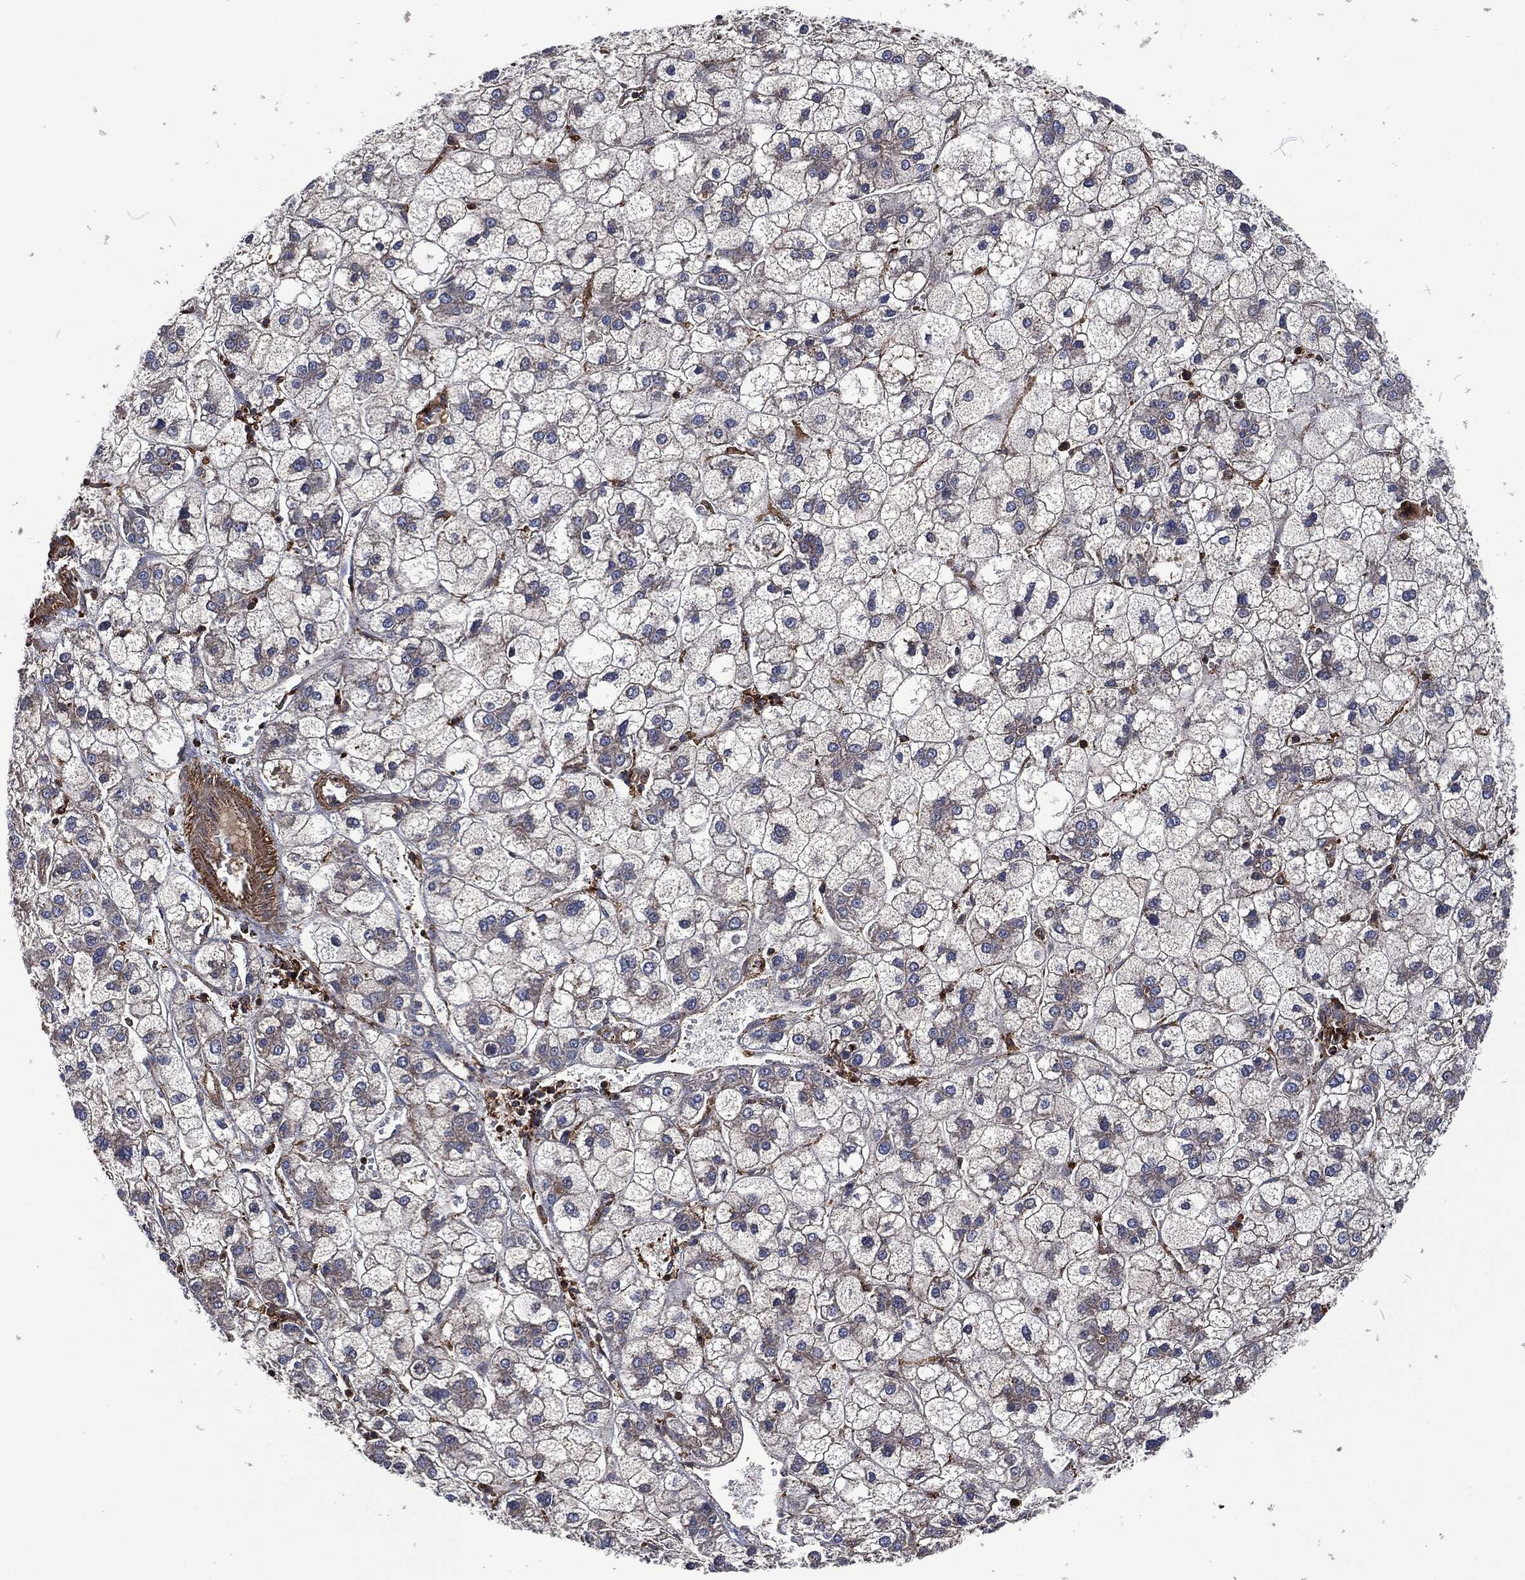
{"staining": {"intensity": "negative", "quantity": "none", "location": "none"}, "tissue": "liver cancer", "cell_type": "Tumor cells", "image_type": "cancer", "snomed": [{"axis": "morphology", "description": "Carcinoma, Hepatocellular, NOS"}, {"axis": "topography", "description": "Liver"}], "caption": "This is a micrograph of immunohistochemistry (IHC) staining of liver hepatocellular carcinoma, which shows no staining in tumor cells.", "gene": "LGALS9", "patient": {"sex": "male", "age": 73}}